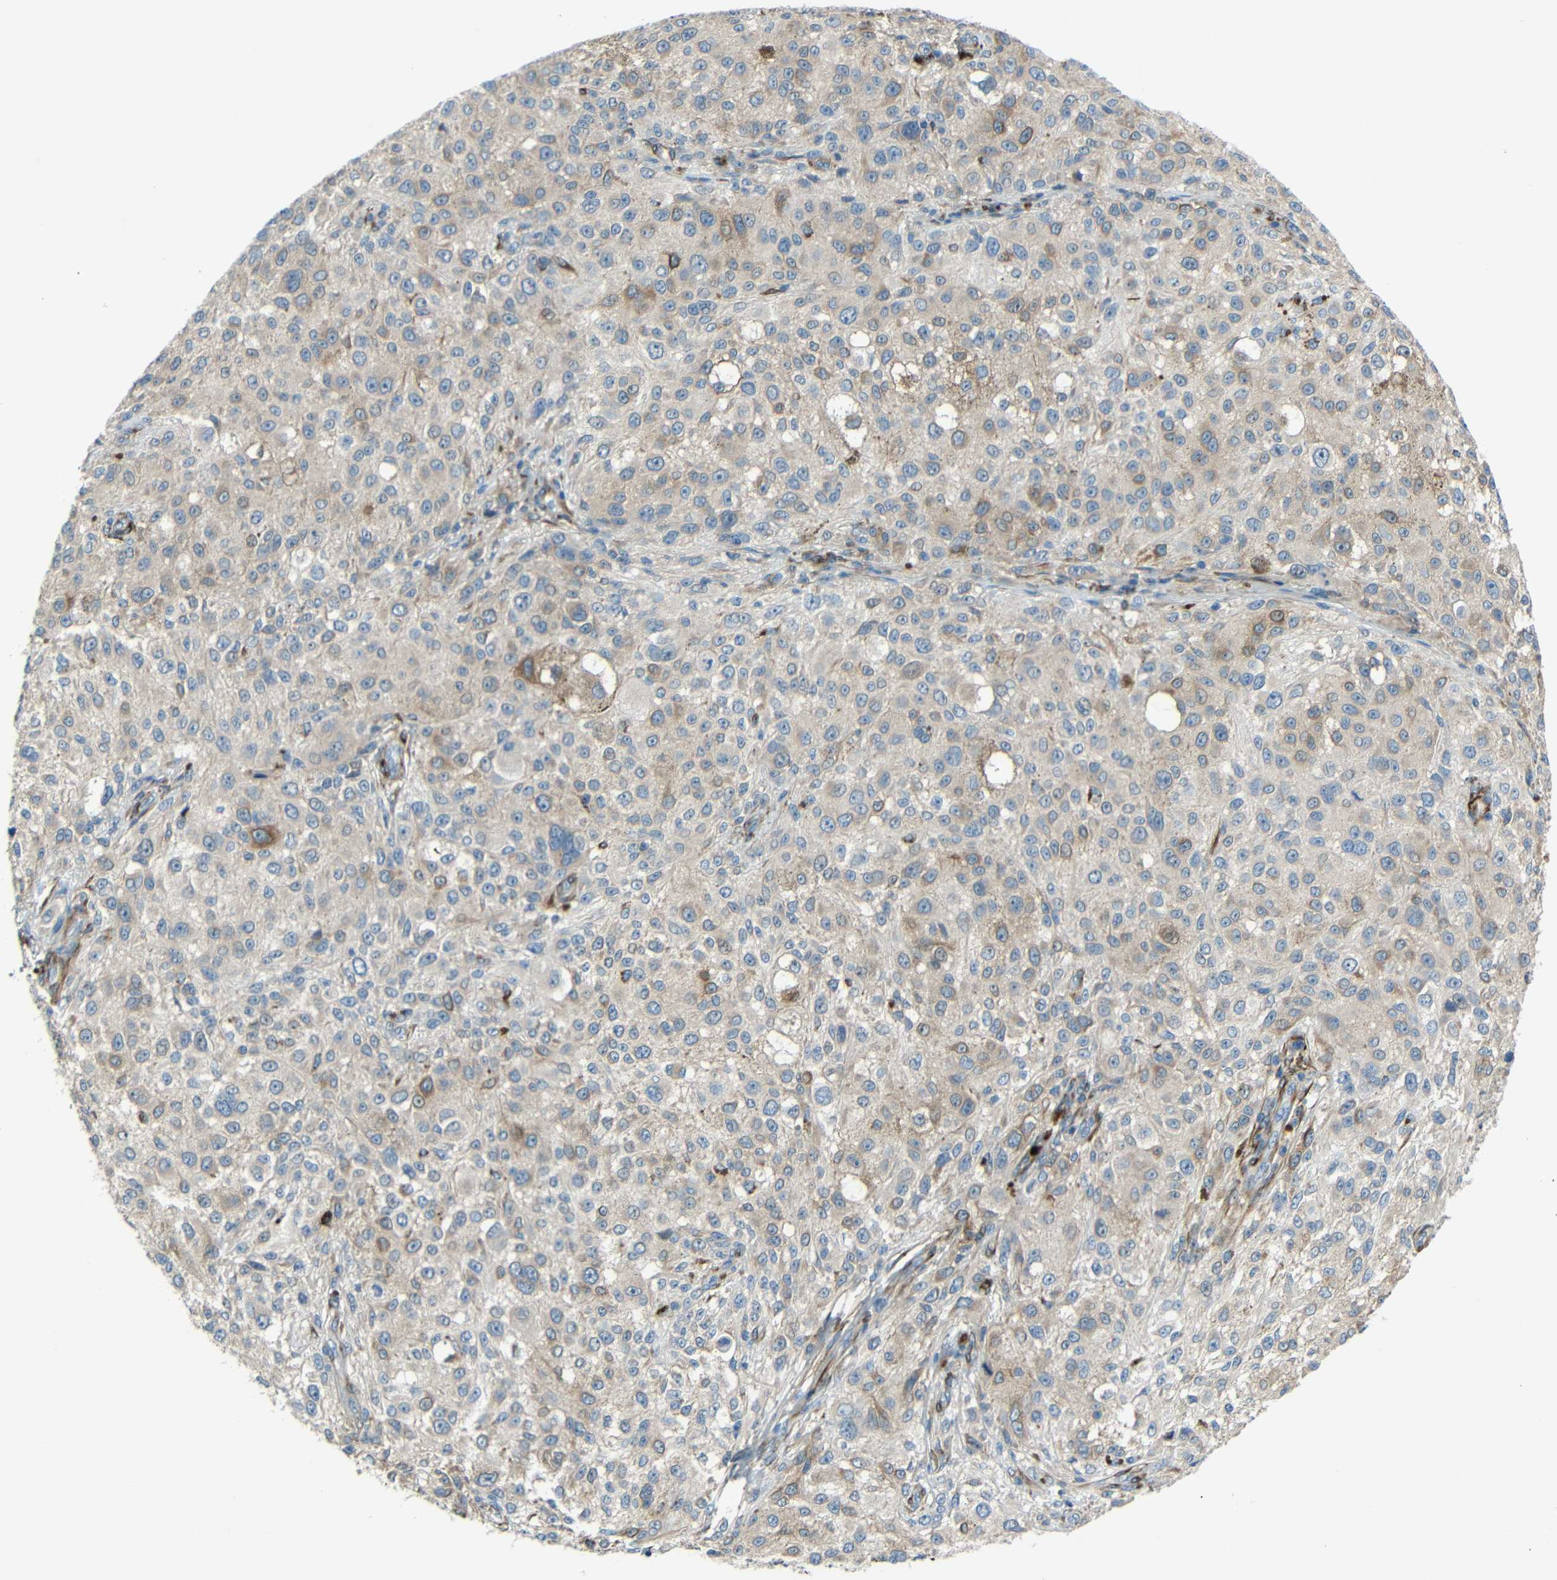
{"staining": {"intensity": "moderate", "quantity": "25%-75%", "location": "cytoplasmic/membranous"}, "tissue": "melanoma", "cell_type": "Tumor cells", "image_type": "cancer", "snomed": [{"axis": "morphology", "description": "Necrosis, NOS"}, {"axis": "morphology", "description": "Malignant melanoma, NOS"}, {"axis": "topography", "description": "Skin"}], "caption": "A medium amount of moderate cytoplasmic/membranous positivity is appreciated in about 25%-75% of tumor cells in malignant melanoma tissue. Using DAB (brown) and hematoxylin (blue) stains, captured at high magnification using brightfield microscopy.", "gene": "DCLK1", "patient": {"sex": "female", "age": 87}}